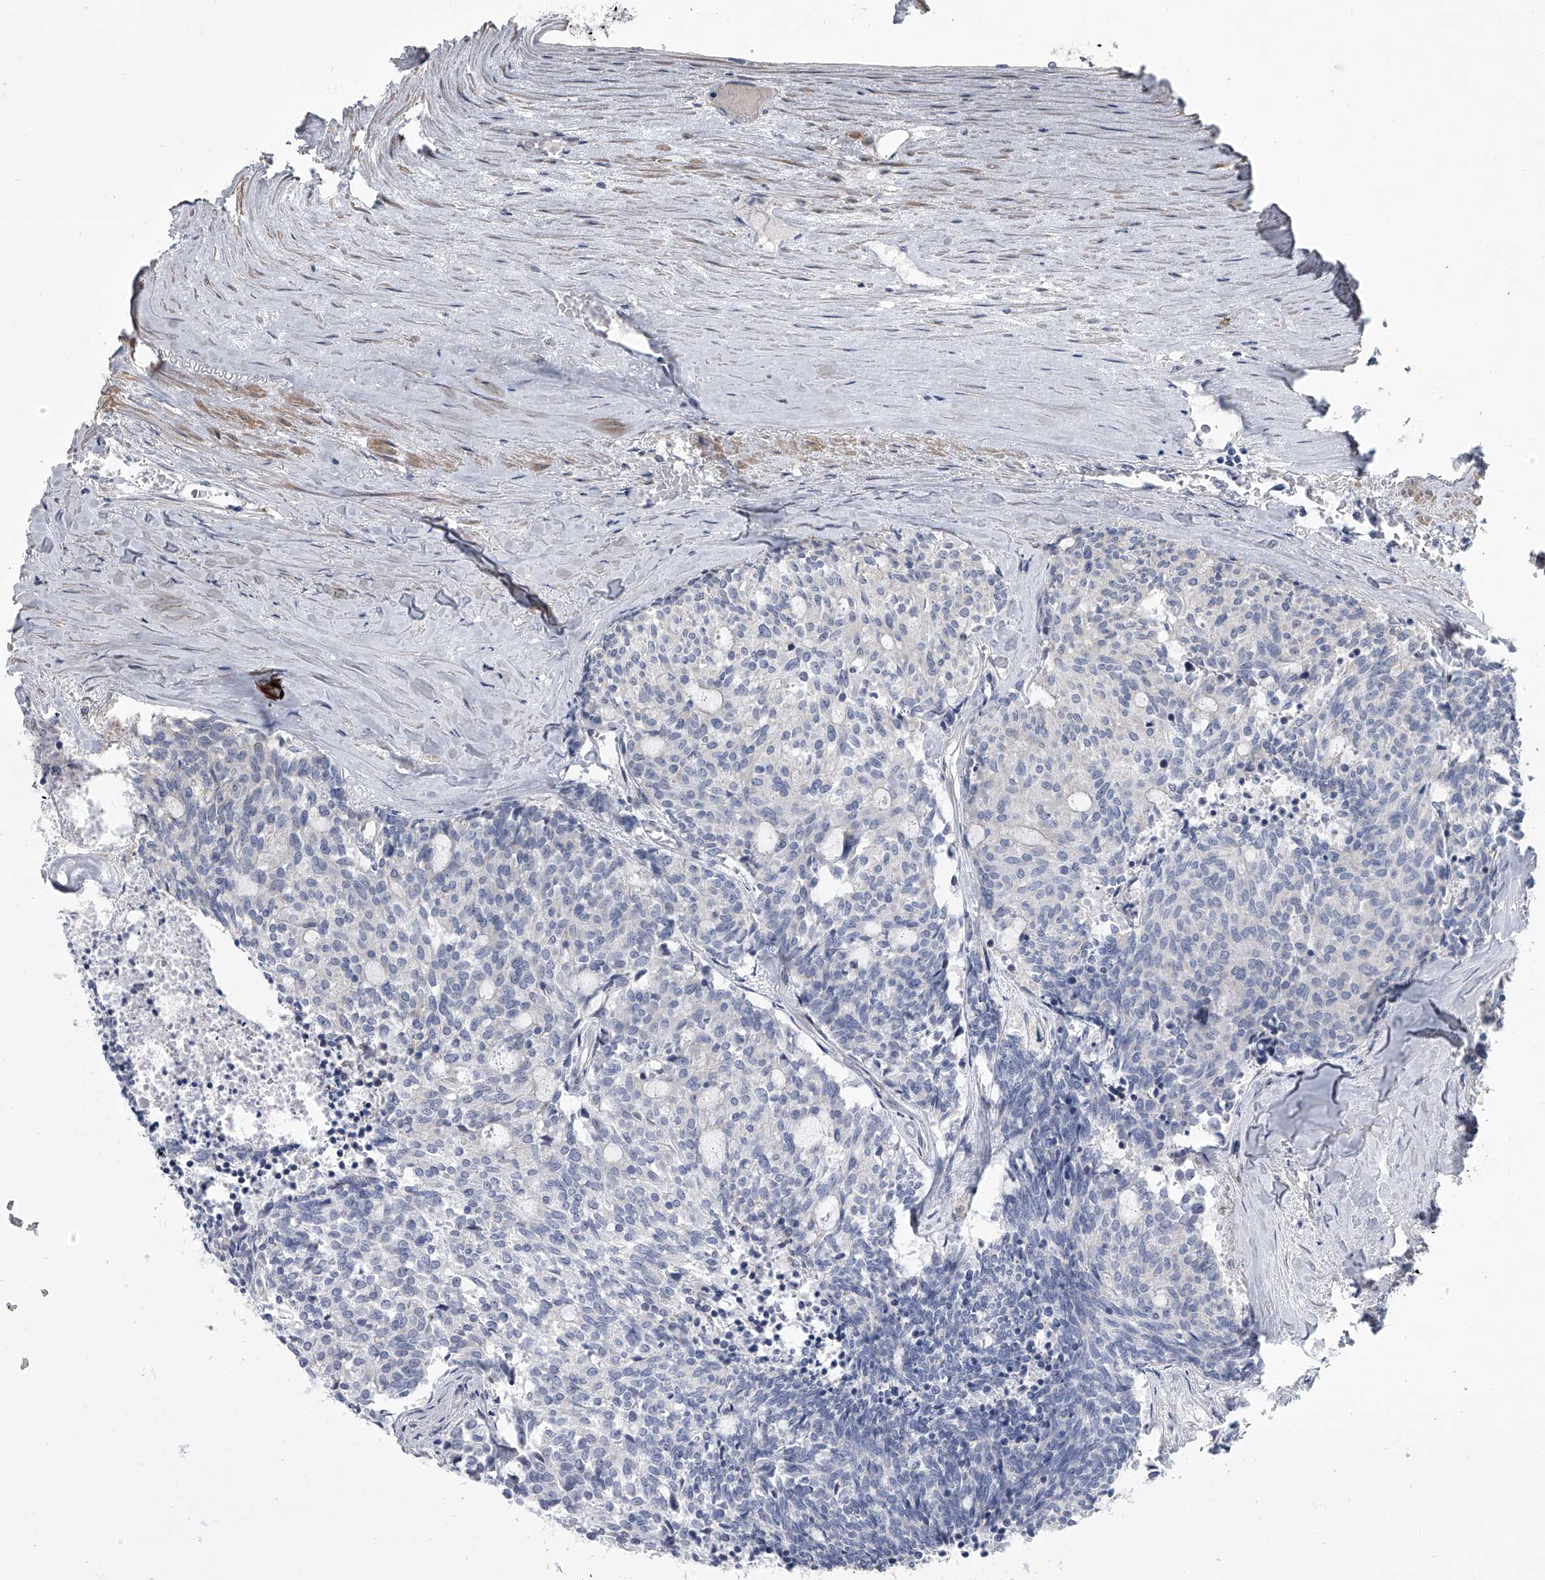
{"staining": {"intensity": "negative", "quantity": "none", "location": "none"}, "tissue": "carcinoid", "cell_type": "Tumor cells", "image_type": "cancer", "snomed": [{"axis": "morphology", "description": "Carcinoid, malignant, NOS"}, {"axis": "topography", "description": "Pancreas"}], "caption": "Tumor cells are negative for protein expression in human carcinoid. Nuclei are stained in blue.", "gene": "HEATR6", "patient": {"sex": "female", "age": 54}}